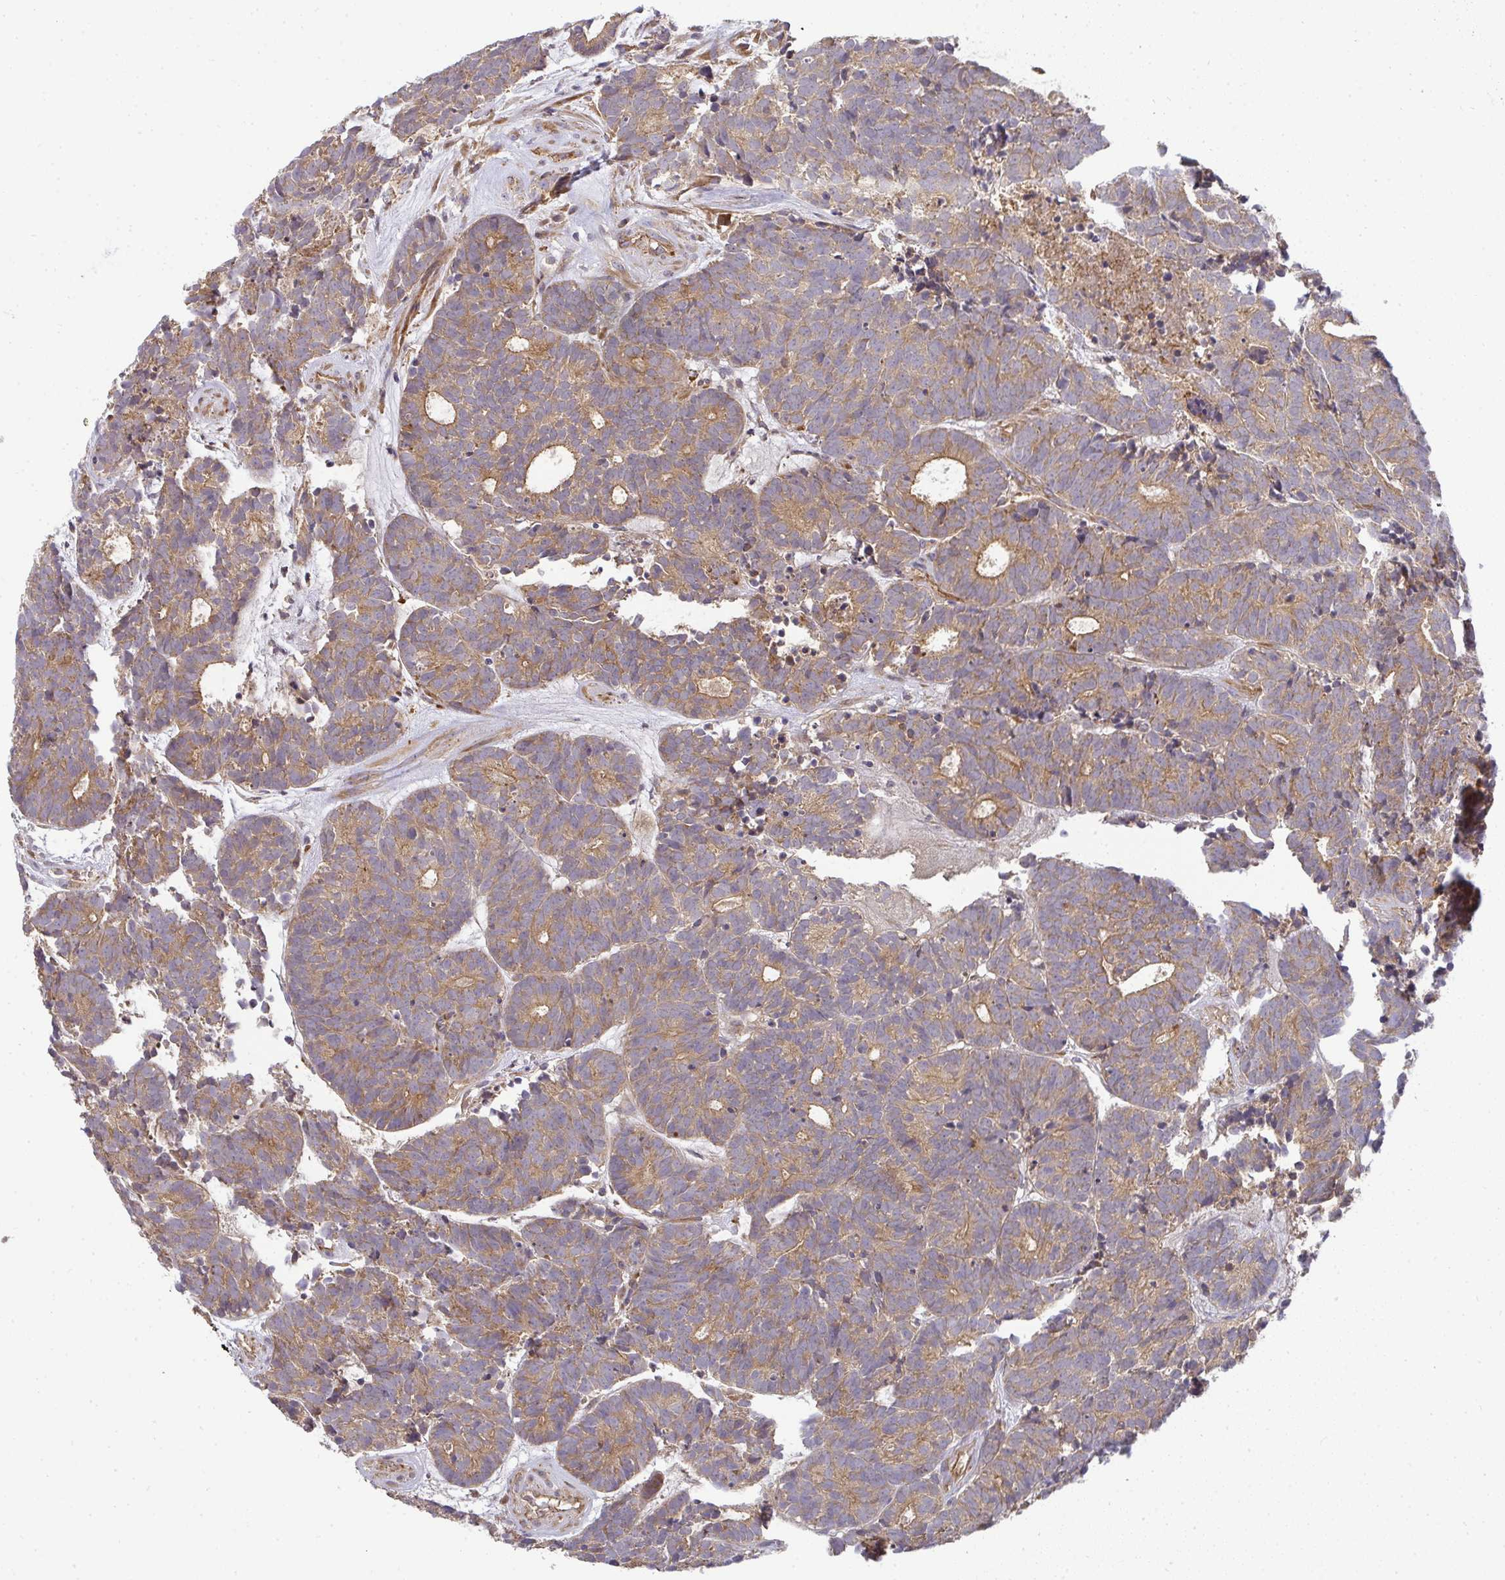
{"staining": {"intensity": "weak", "quantity": ">75%", "location": "cytoplasmic/membranous"}, "tissue": "head and neck cancer", "cell_type": "Tumor cells", "image_type": "cancer", "snomed": [{"axis": "morphology", "description": "Adenocarcinoma, NOS"}, {"axis": "topography", "description": "Head-Neck"}], "caption": "Protein staining demonstrates weak cytoplasmic/membranous positivity in about >75% of tumor cells in head and neck cancer (adenocarcinoma).", "gene": "B4GALT6", "patient": {"sex": "female", "age": 81}}